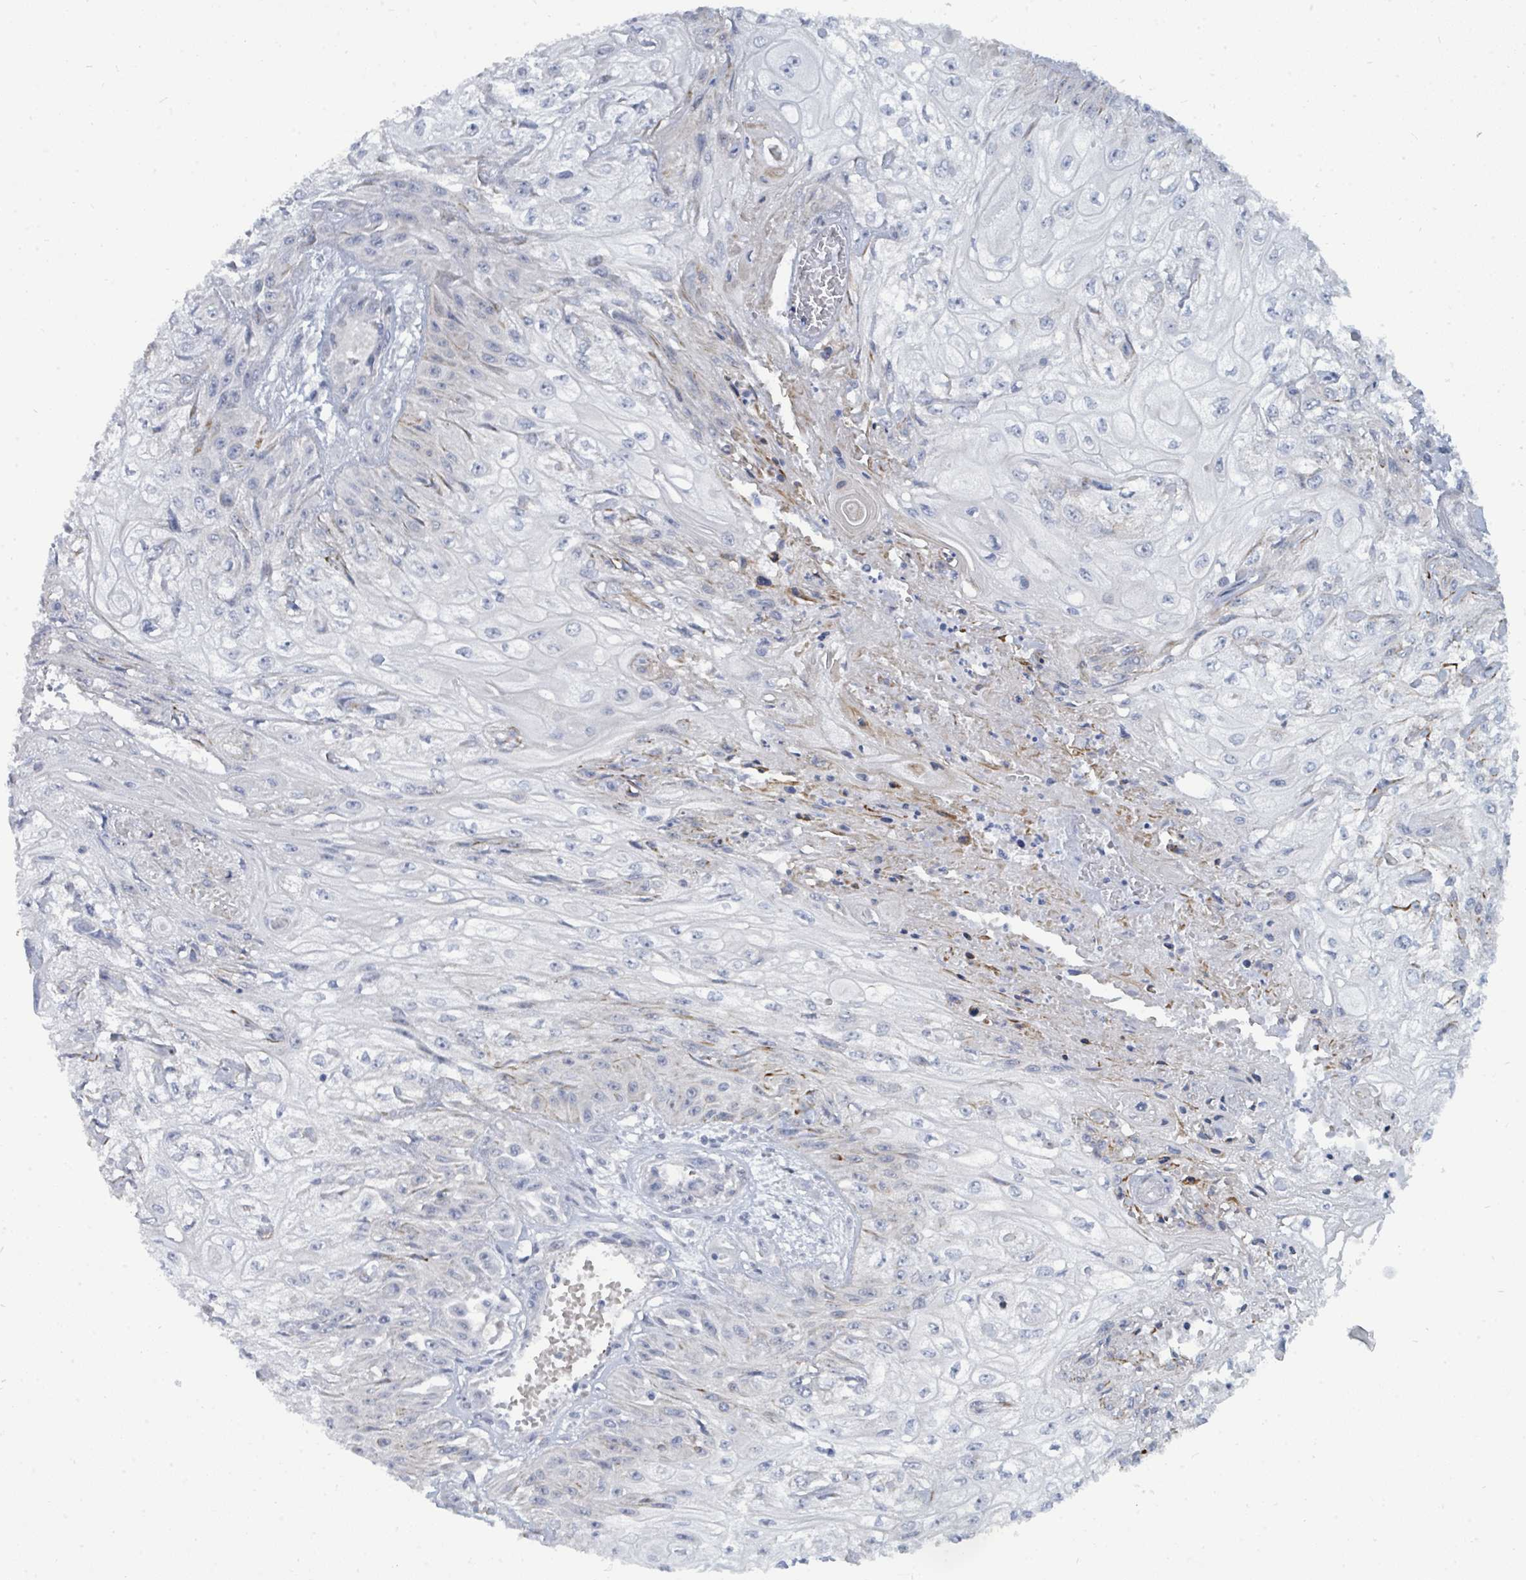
{"staining": {"intensity": "negative", "quantity": "none", "location": "none"}, "tissue": "skin cancer", "cell_type": "Tumor cells", "image_type": "cancer", "snomed": [{"axis": "morphology", "description": "Squamous cell carcinoma, NOS"}, {"axis": "morphology", "description": "Squamous cell carcinoma, metastatic, NOS"}, {"axis": "topography", "description": "Skin"}, {"axis": "topography", "description": "Lymph node"}], "caption": "DAB immunohistochemical staining of squamous cell carcinoma (skin) reveals no significant staining in tumor cells.", "gene": "SUMO4", "patient": {"sex": "male", "age": 75}}